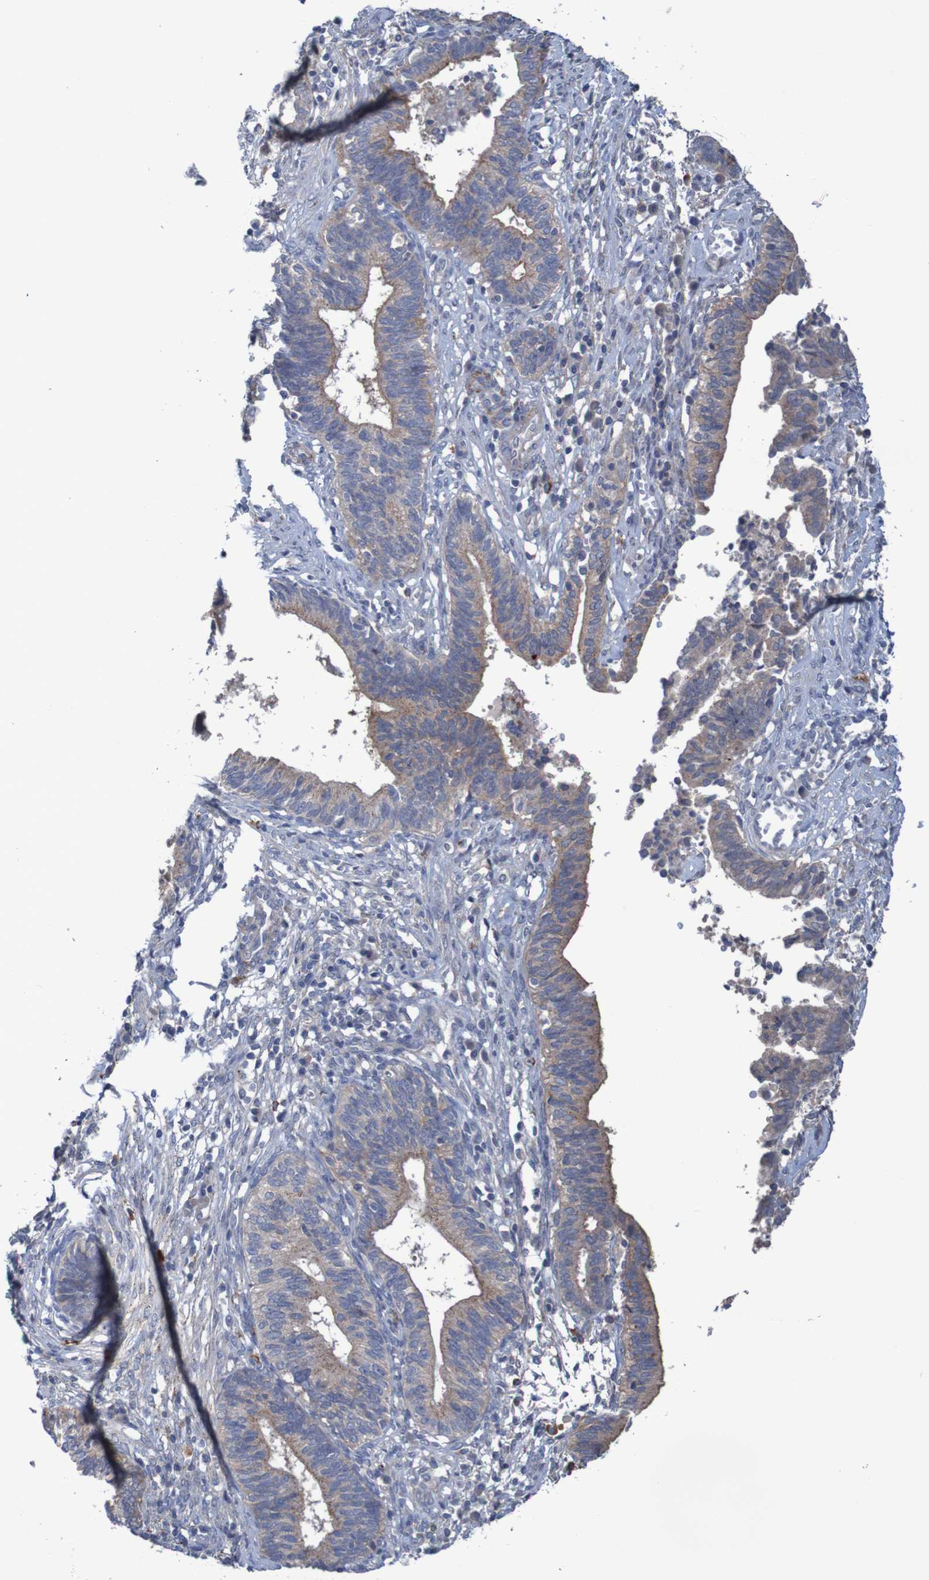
{"staining": {"intensity": "moderate", "quantity": ">75%", "location": "cytoplasmic/membranous"}, "tissue": "cervical cancer", "cell_type": "Tumor cells", "image_type": "cancer", "snomed": [{"axis": "morphology", "description": "Adenocarcinoma, NOS"}, {"axis": "topography", "description": "Cervix"}], "caption": "Immunohistochemical staining of human cervical cancer (adenocarcinoma) displays moderate cytoplasmic/membranous protein expression in about >75% of tumor cells. (DAB (3,3'-diaminobenzidine) IHC, brown staining for protein, blue staining for nuclei).", "gene": "ANGPT4", "patient": {"sex": "female", "age": 44}}